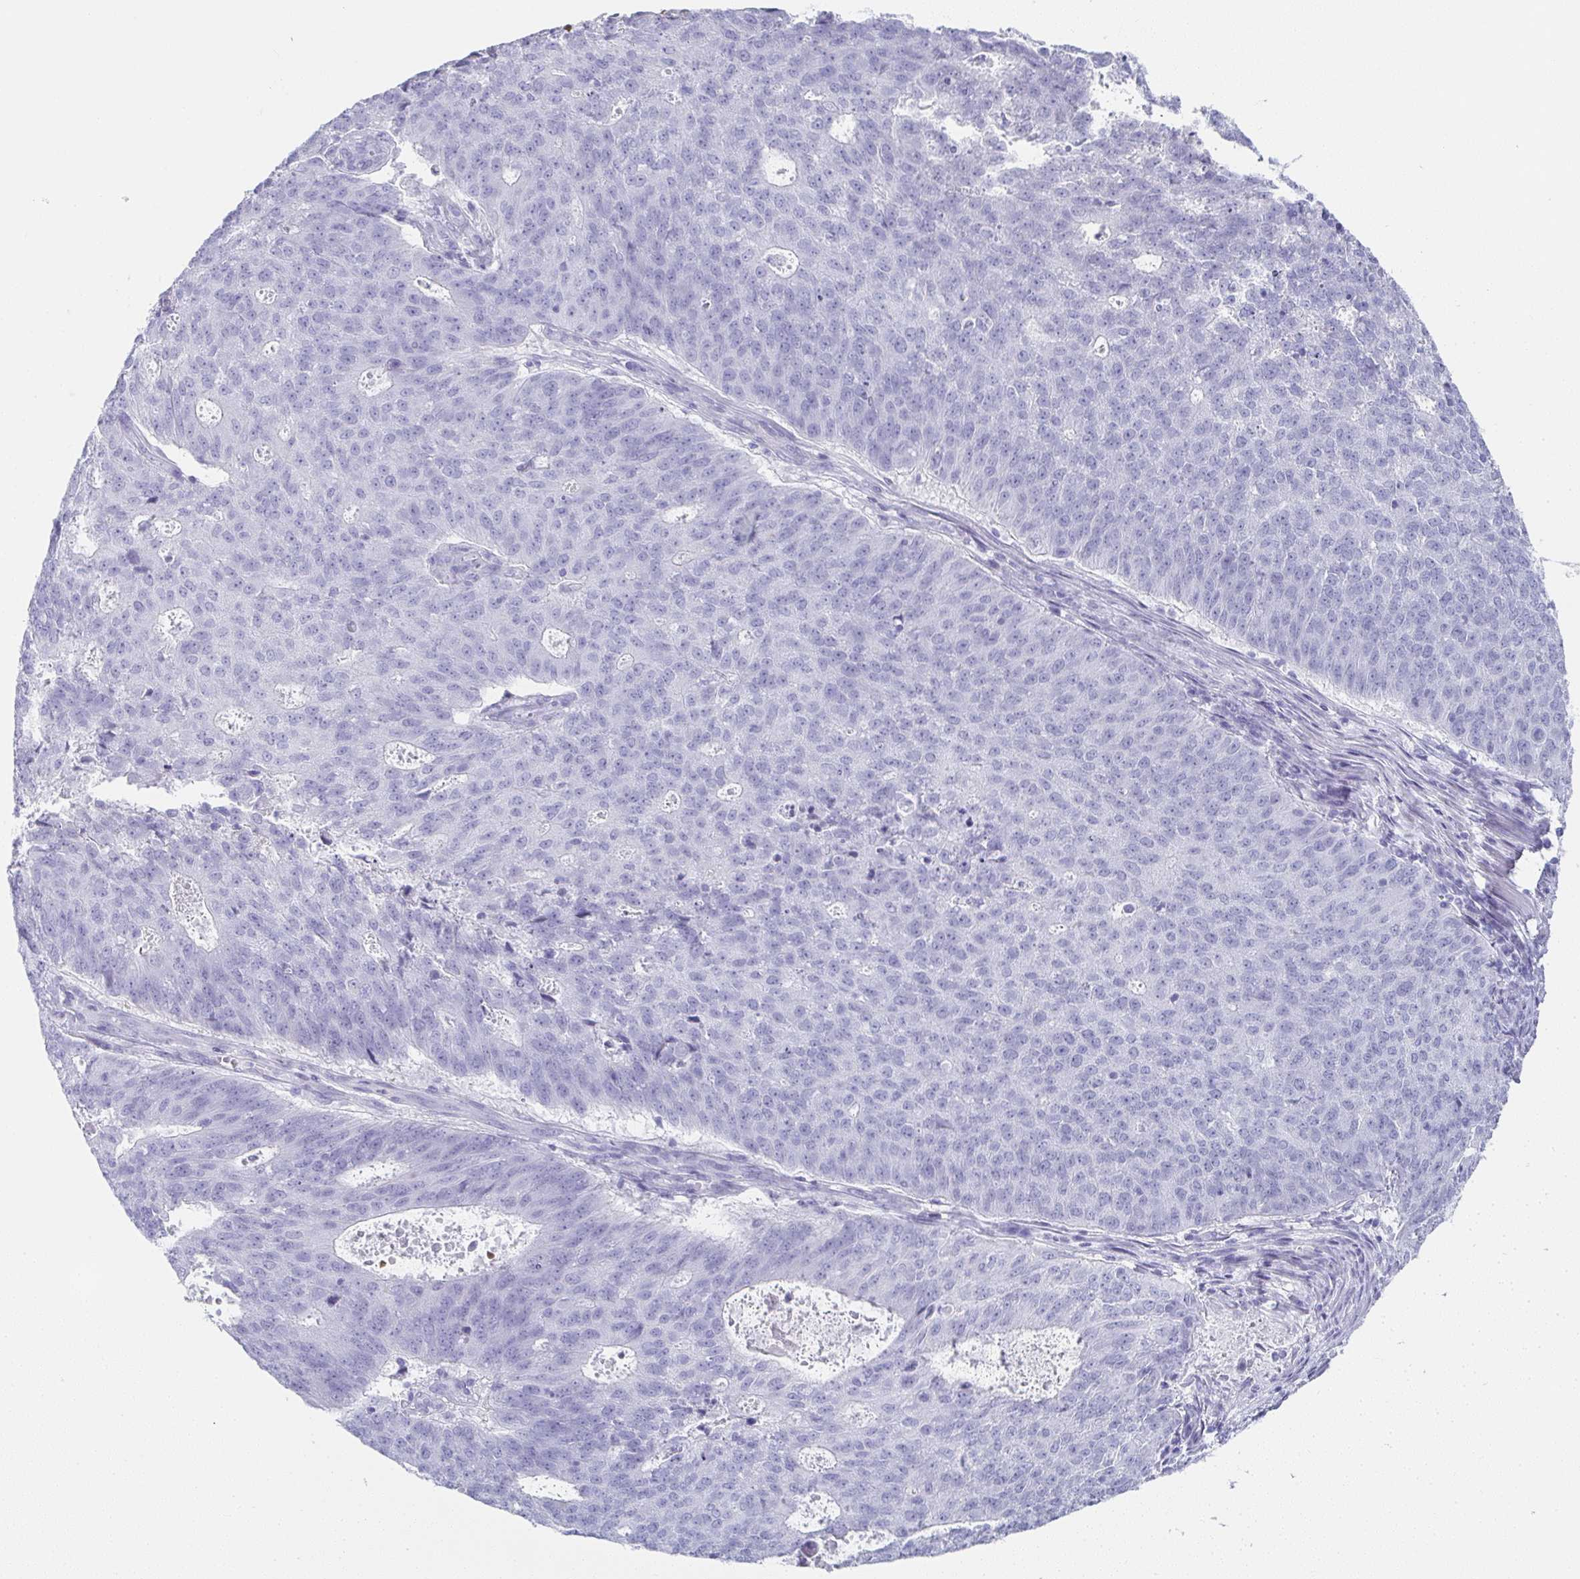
{"staining": {"intensity": "negative", "quantity": "none", "location": "none"}, "tissue": "endometrial cancer", "cell_type": "Tumor cells", "image_type": "cancer", "snomed": [{"axis": "morphology", "description": "Adenocarcinoma, NOS"}, {"axis": "topography", "description": "Endometrium"}], "caption": "An image of adenocarcinoma (endometrial) stained for a protein displays no brown staining in tumor cells. (Brightfield microscopy of DAB (3,3'-diaminobenzidine) immunohistochemistry (IHC) at high magnification).", "gene": "SYCP1", "patient": {"sex": "female", "age": 82}}